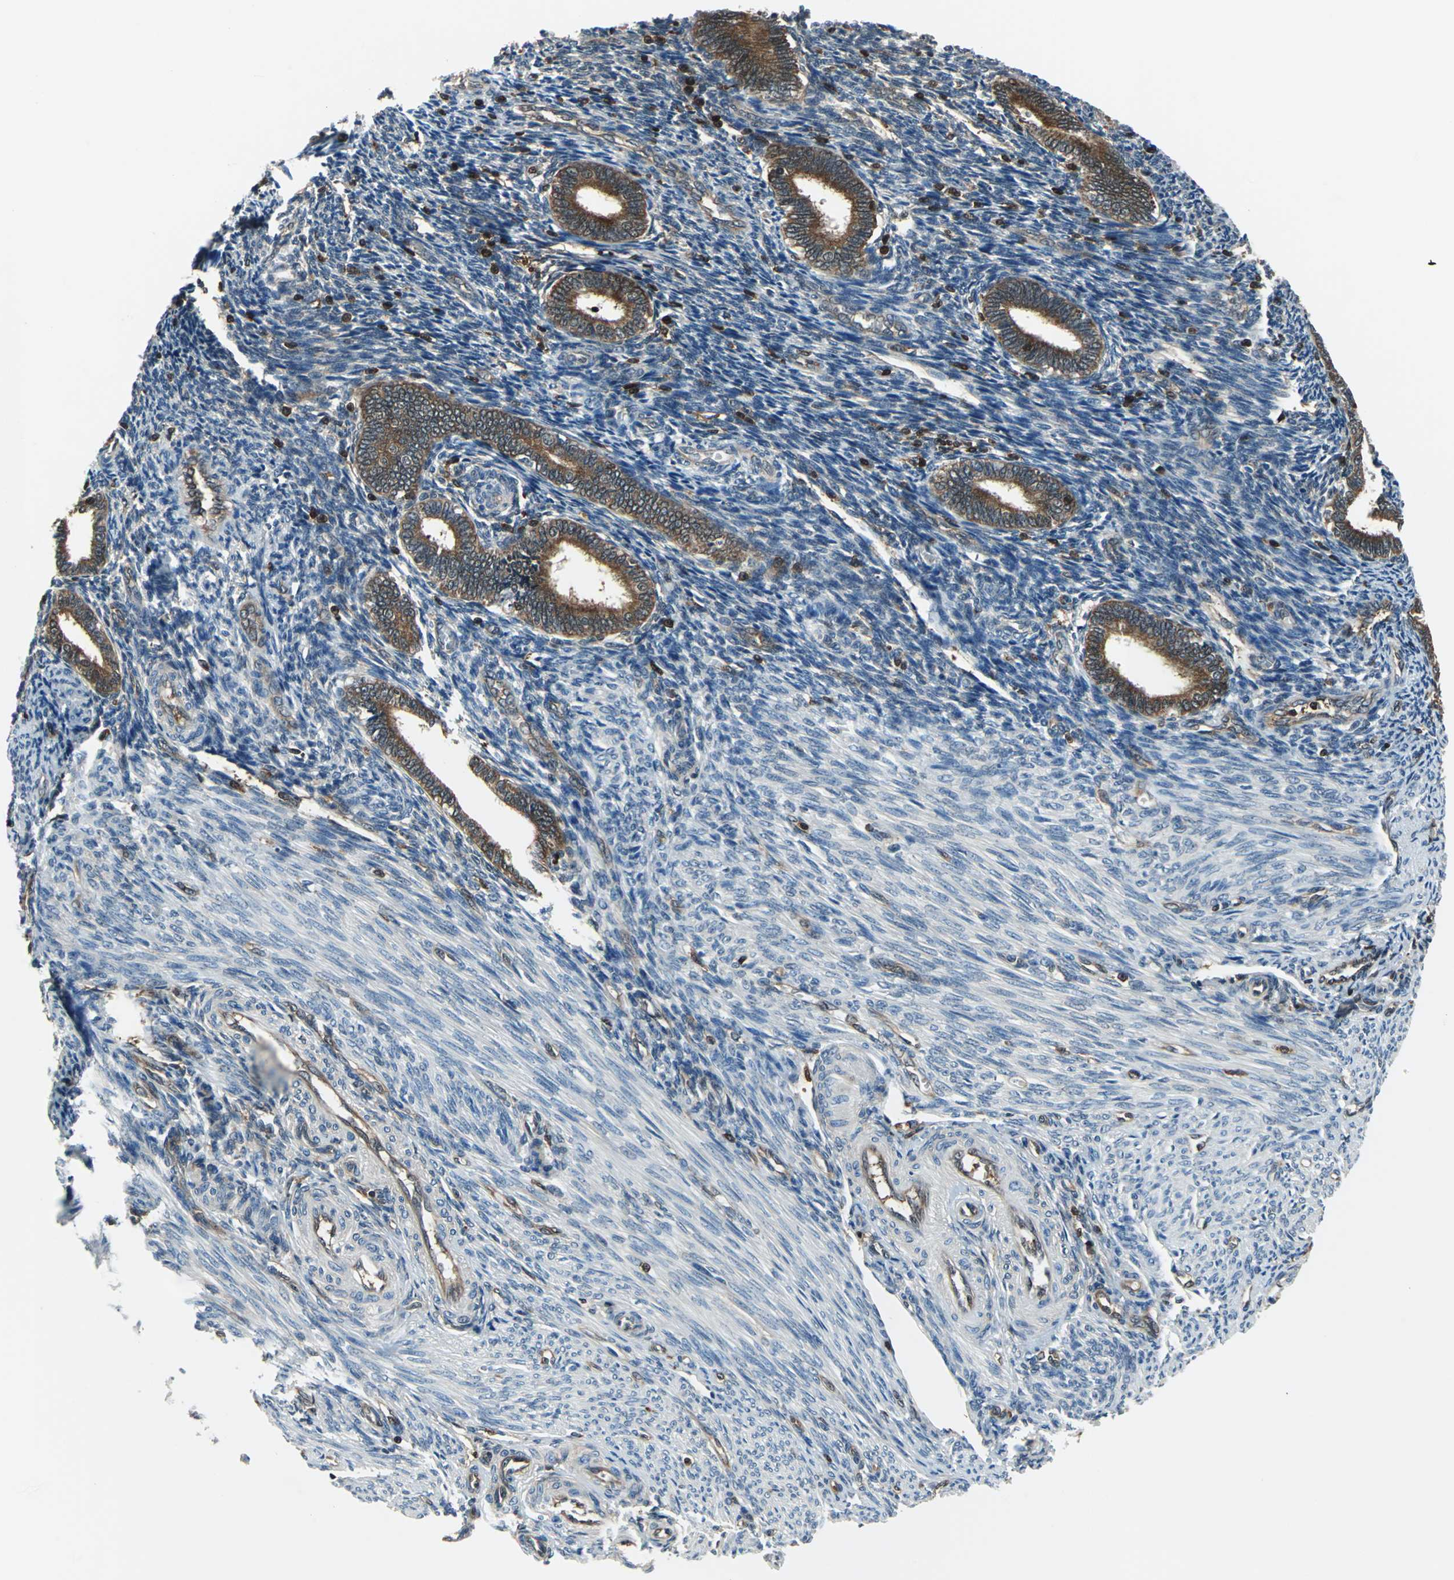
{"staining": {"intensity": "weak", "quantity": "25%-75%", "location": "cytoplasmic/membranous"}, "tissue": "endometrium", "cell_type": "Cells in endometrial stroma", "image_type": "normal", "snomed": [{"axis": "morphology", "description": "Normal tissue, NOS"}, {"axis": "topography", "description": "Endometrium"}], "caption": "A low amount of weak cytoplasmic/membranous positivity is identified in about 25%-75% of cells in endometrial stroma in benign endometrium. The protein is stained brown, and the nuclei are stained in blue (DAB IHC with brightfield microscopy, high magnification).", "gene": "PSME1", "patient": {"sex": "female", "age": 27}}